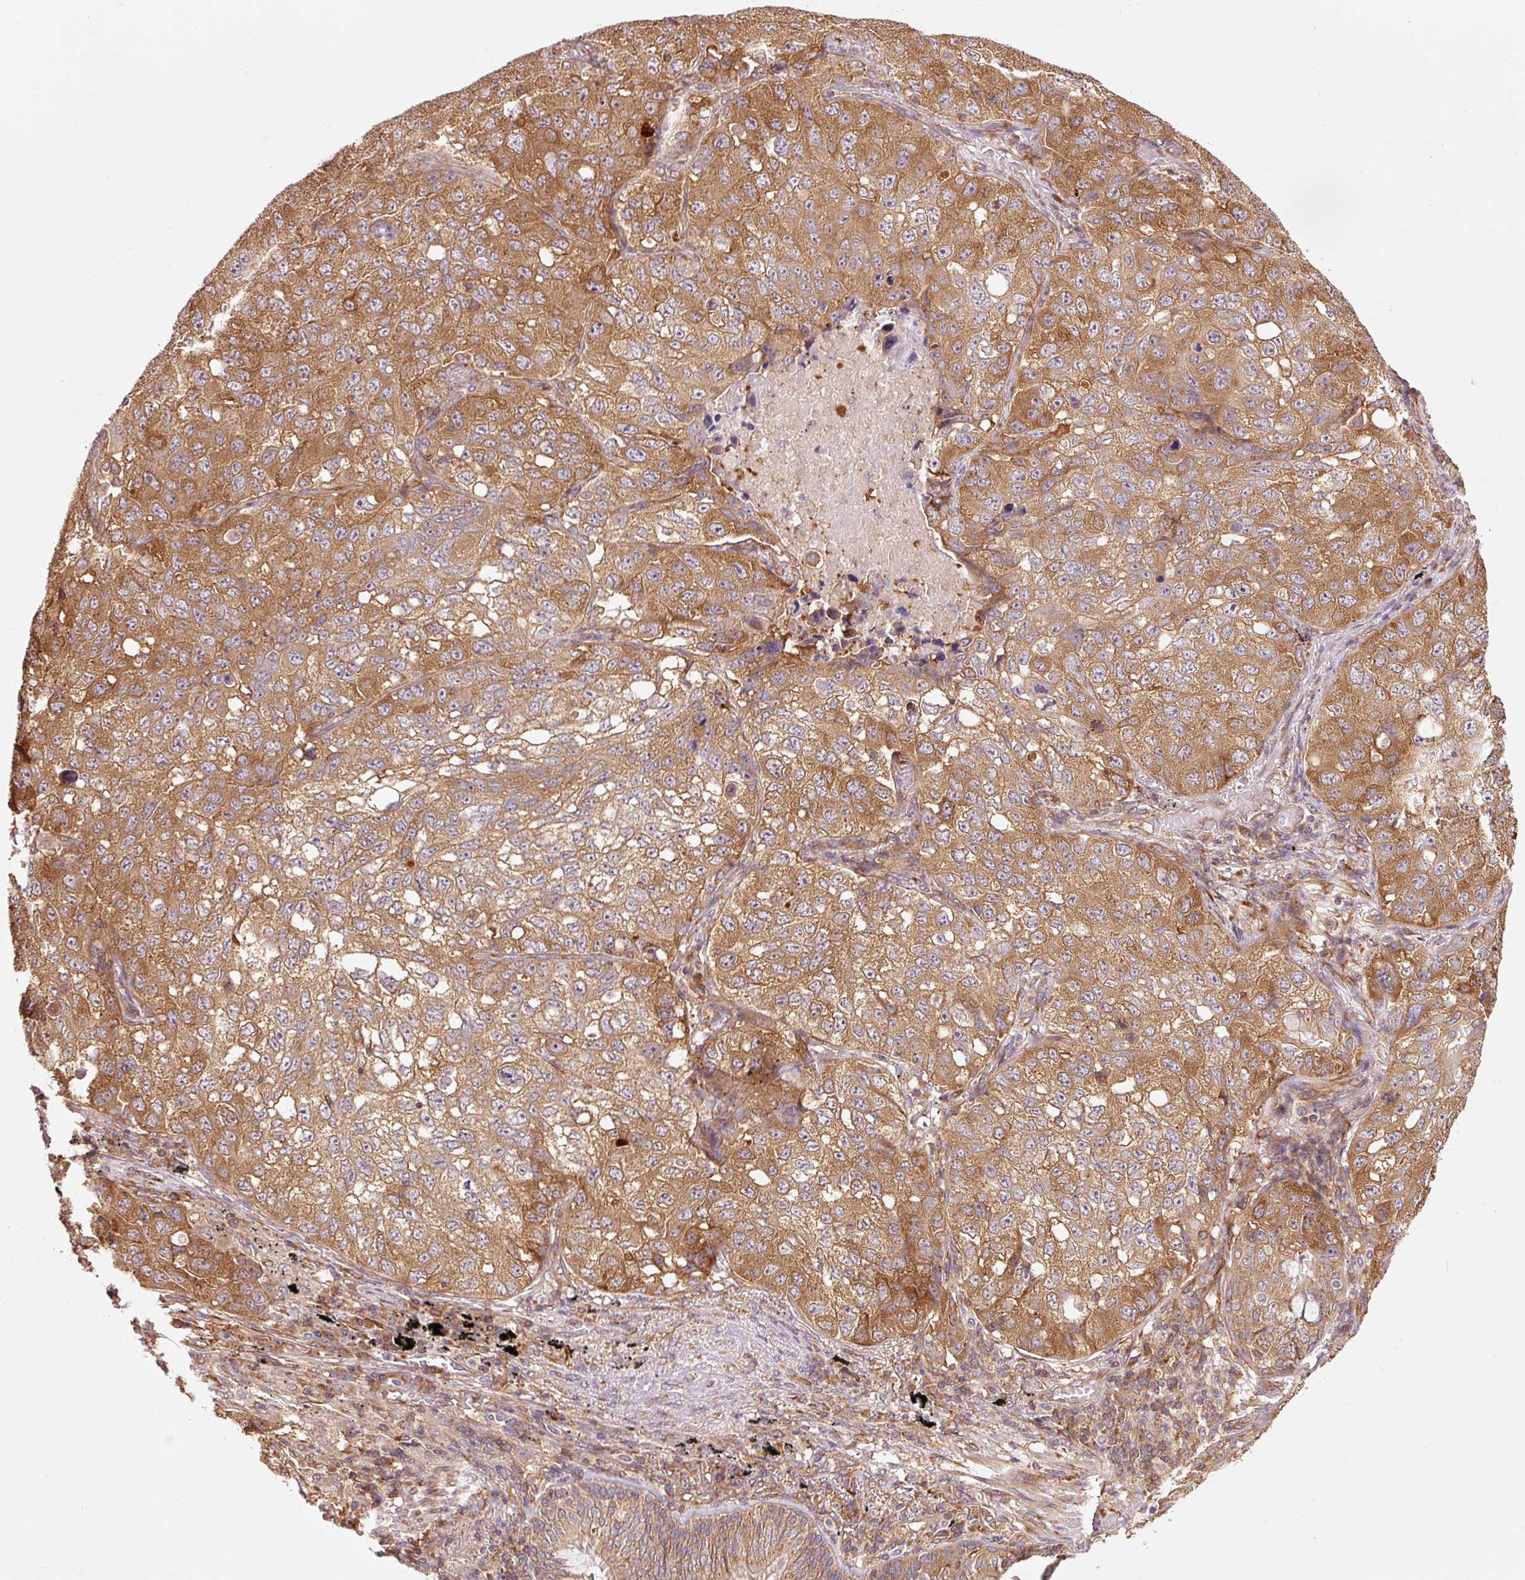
{"staining": {"intensity": "moderate", "quantity": ">75%", "location": "cytoplasmic/membranous"}, "tissue": "lung cancer", "cell_type": "Tumor cells", "image_type": "cancer", "snomed": [{"axis": "morphology", "description": "Squamous cell carcinoma, NOS"}, {"axis": "topography", "description": "Lung"}], "caption": "Protein analysis of lung cancer (squamous cell carcinoma) tissue displays moderate cytoplasmic/membranous expression in about >75% of tumor cells. The protein of interest is stained brown, and the nuclei are stained in blue (DAB (3,3'-diaminobenzidine) IHC with brightfield microscopy, high magnification).", "gene": "PDAP1", "patient": {"sex": "male", "age": 60}}